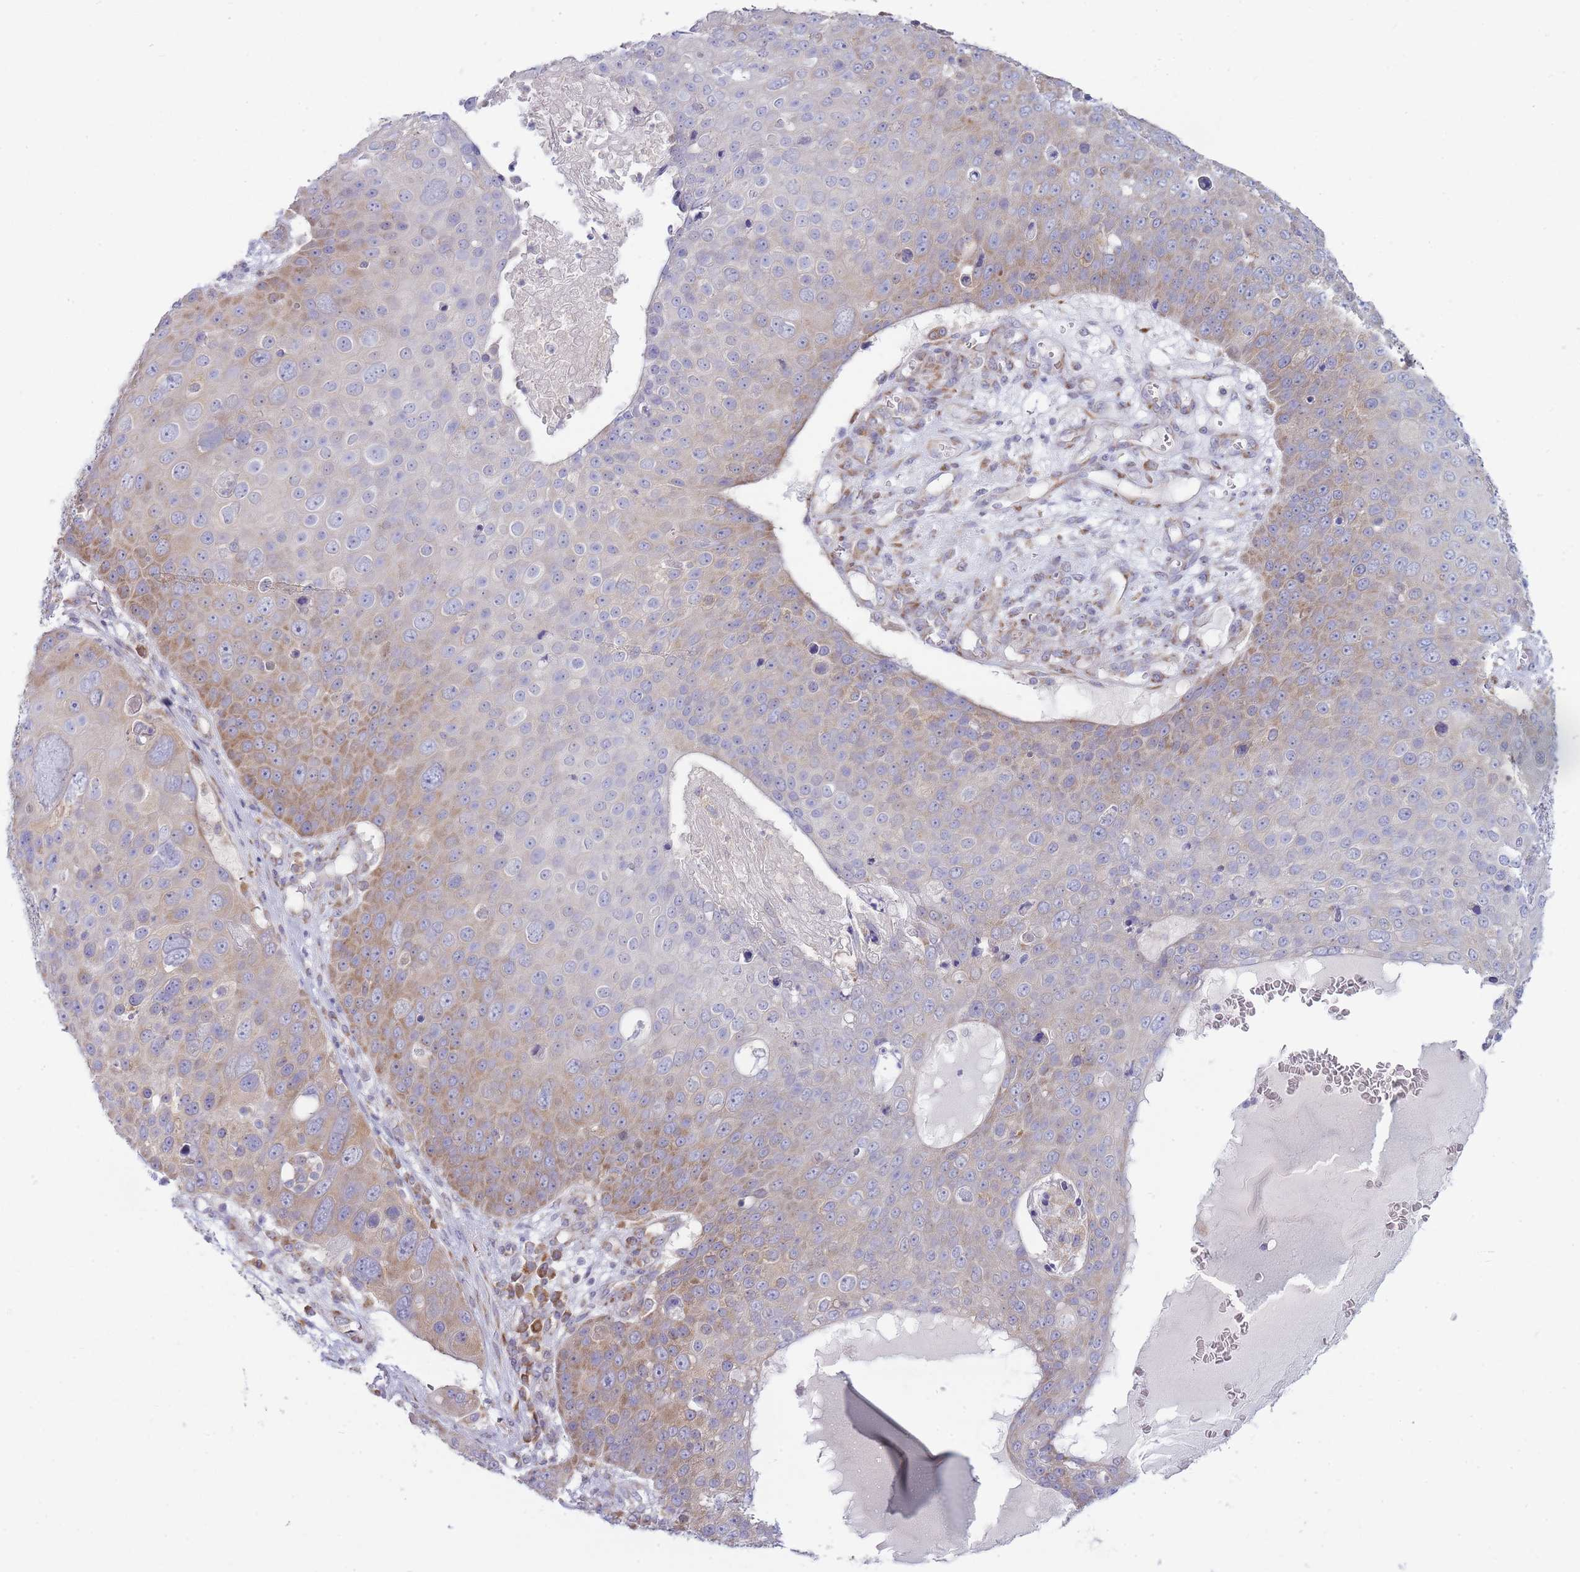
{"staining": {"intensity": "moderate", "quantity": "25%-75%", "location": "cytoplasmic/membranous"}, "tissue": "skin cancer", "cell_type": "Tumor cells", "image_type": "cancer", "snomed": [{"axis": "morphology", "description": "Squamous cell carcinoma, NOS"}, {"axis": "topography", "description": "Skin"}], "caption": "A brown stain labels moderate cytoplasmic/membranous staining of a protein in human skin cancer (squamous cell carcinoma) tumor cells.", "gene": "OR5L2", "patient": {"sex": "male", "age": 71}}